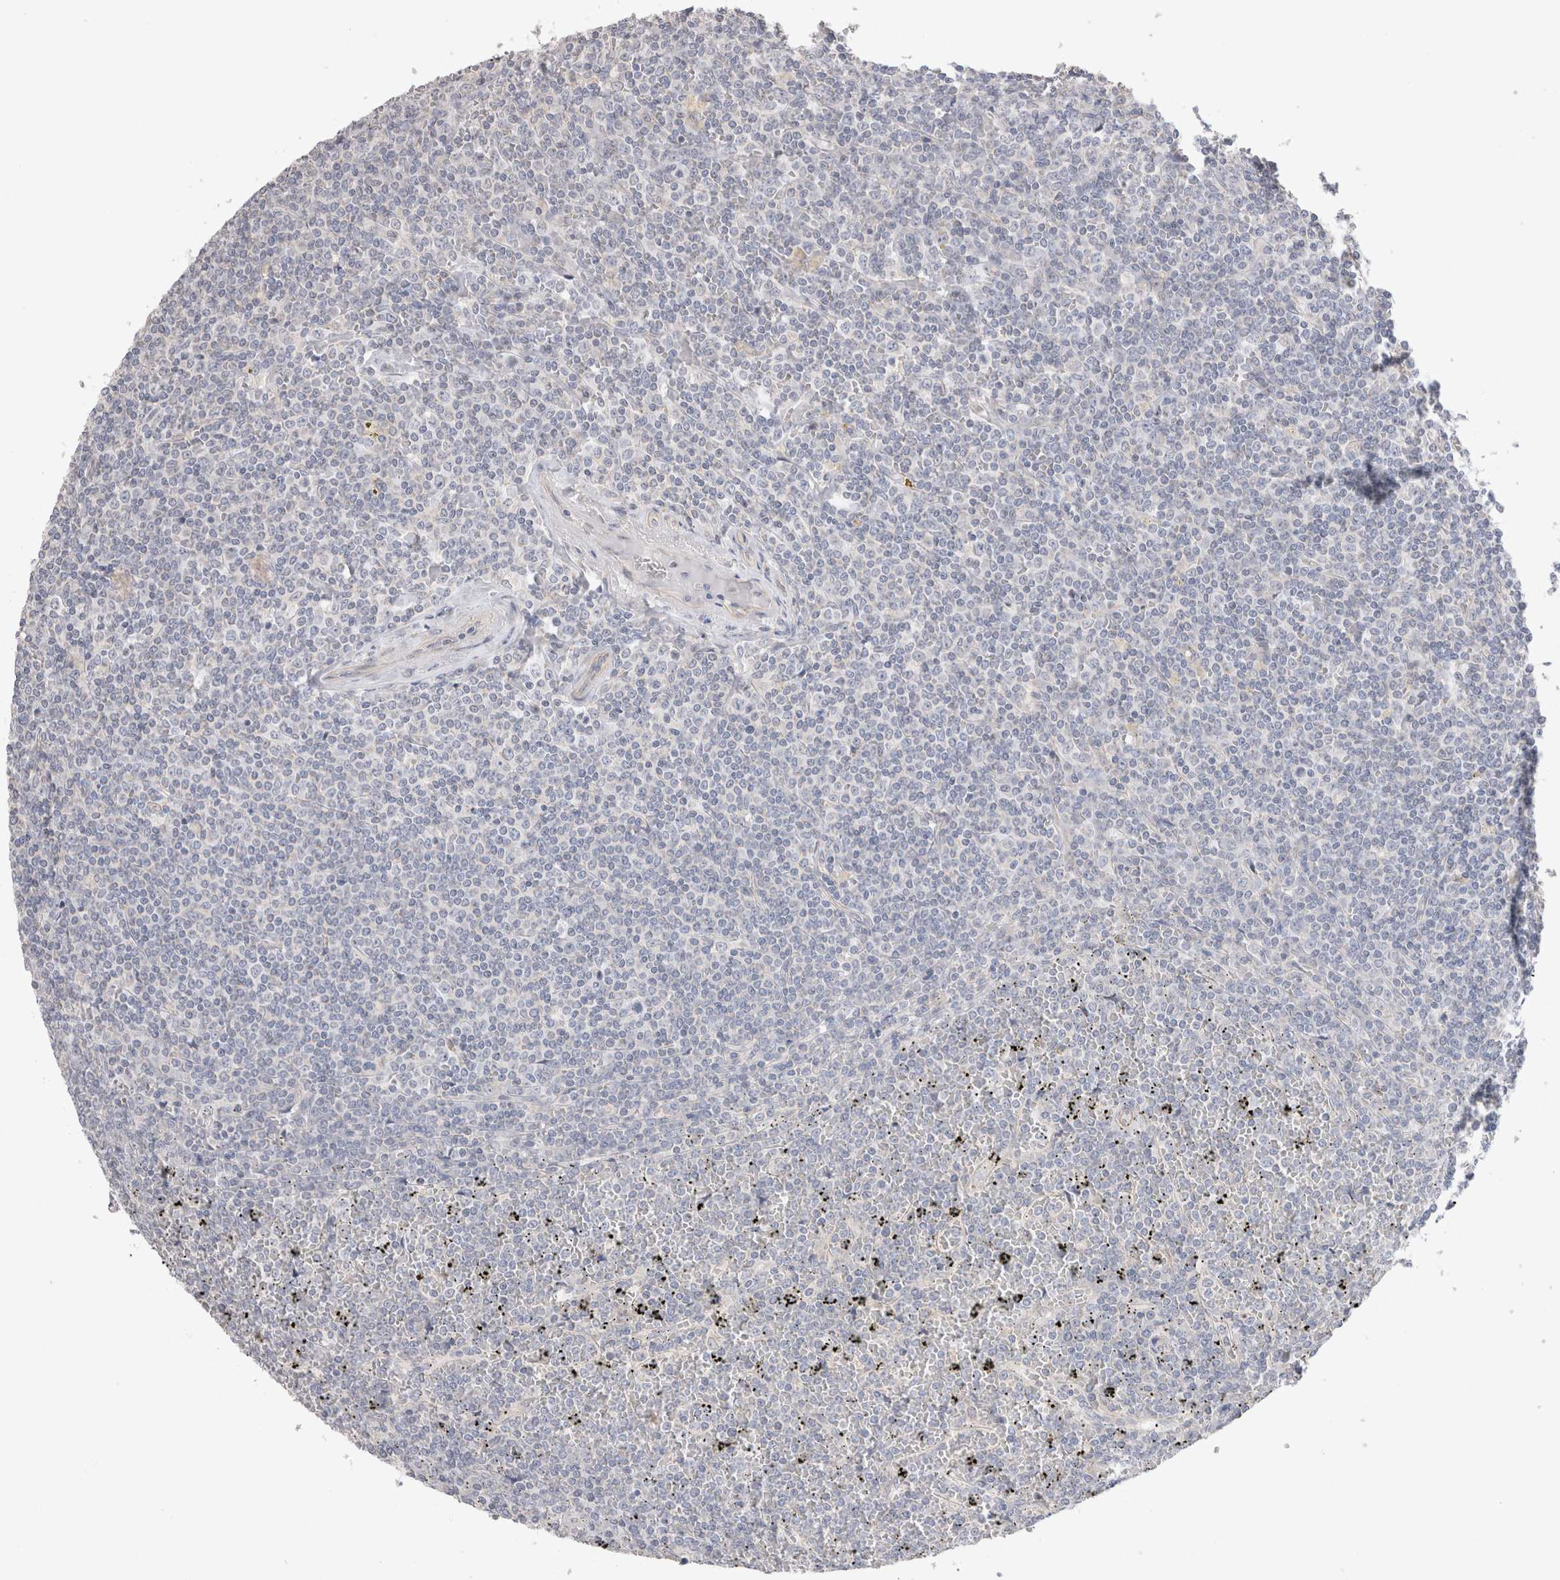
{"staining": {"intensity": "negative", "quantity": "none", "location": "none"}, "tissue": "lymphoma", "cell_type": "Tumor cells", "image_type": "cancer", "snomed": [{"axis": "morphology", "description": "Malignant lymphoma, non-Hodgkin's type, Low grade"}, {"axis": "topography", "description": "Spleen"}], "caption": "High power microscopy photomicrograph of an immunohistochemistry photomicrograph of lymphoma, revealing no significant expression in tumor cells.", "gene": "DMD", "patient": {"sex": "female", "age": 19}}